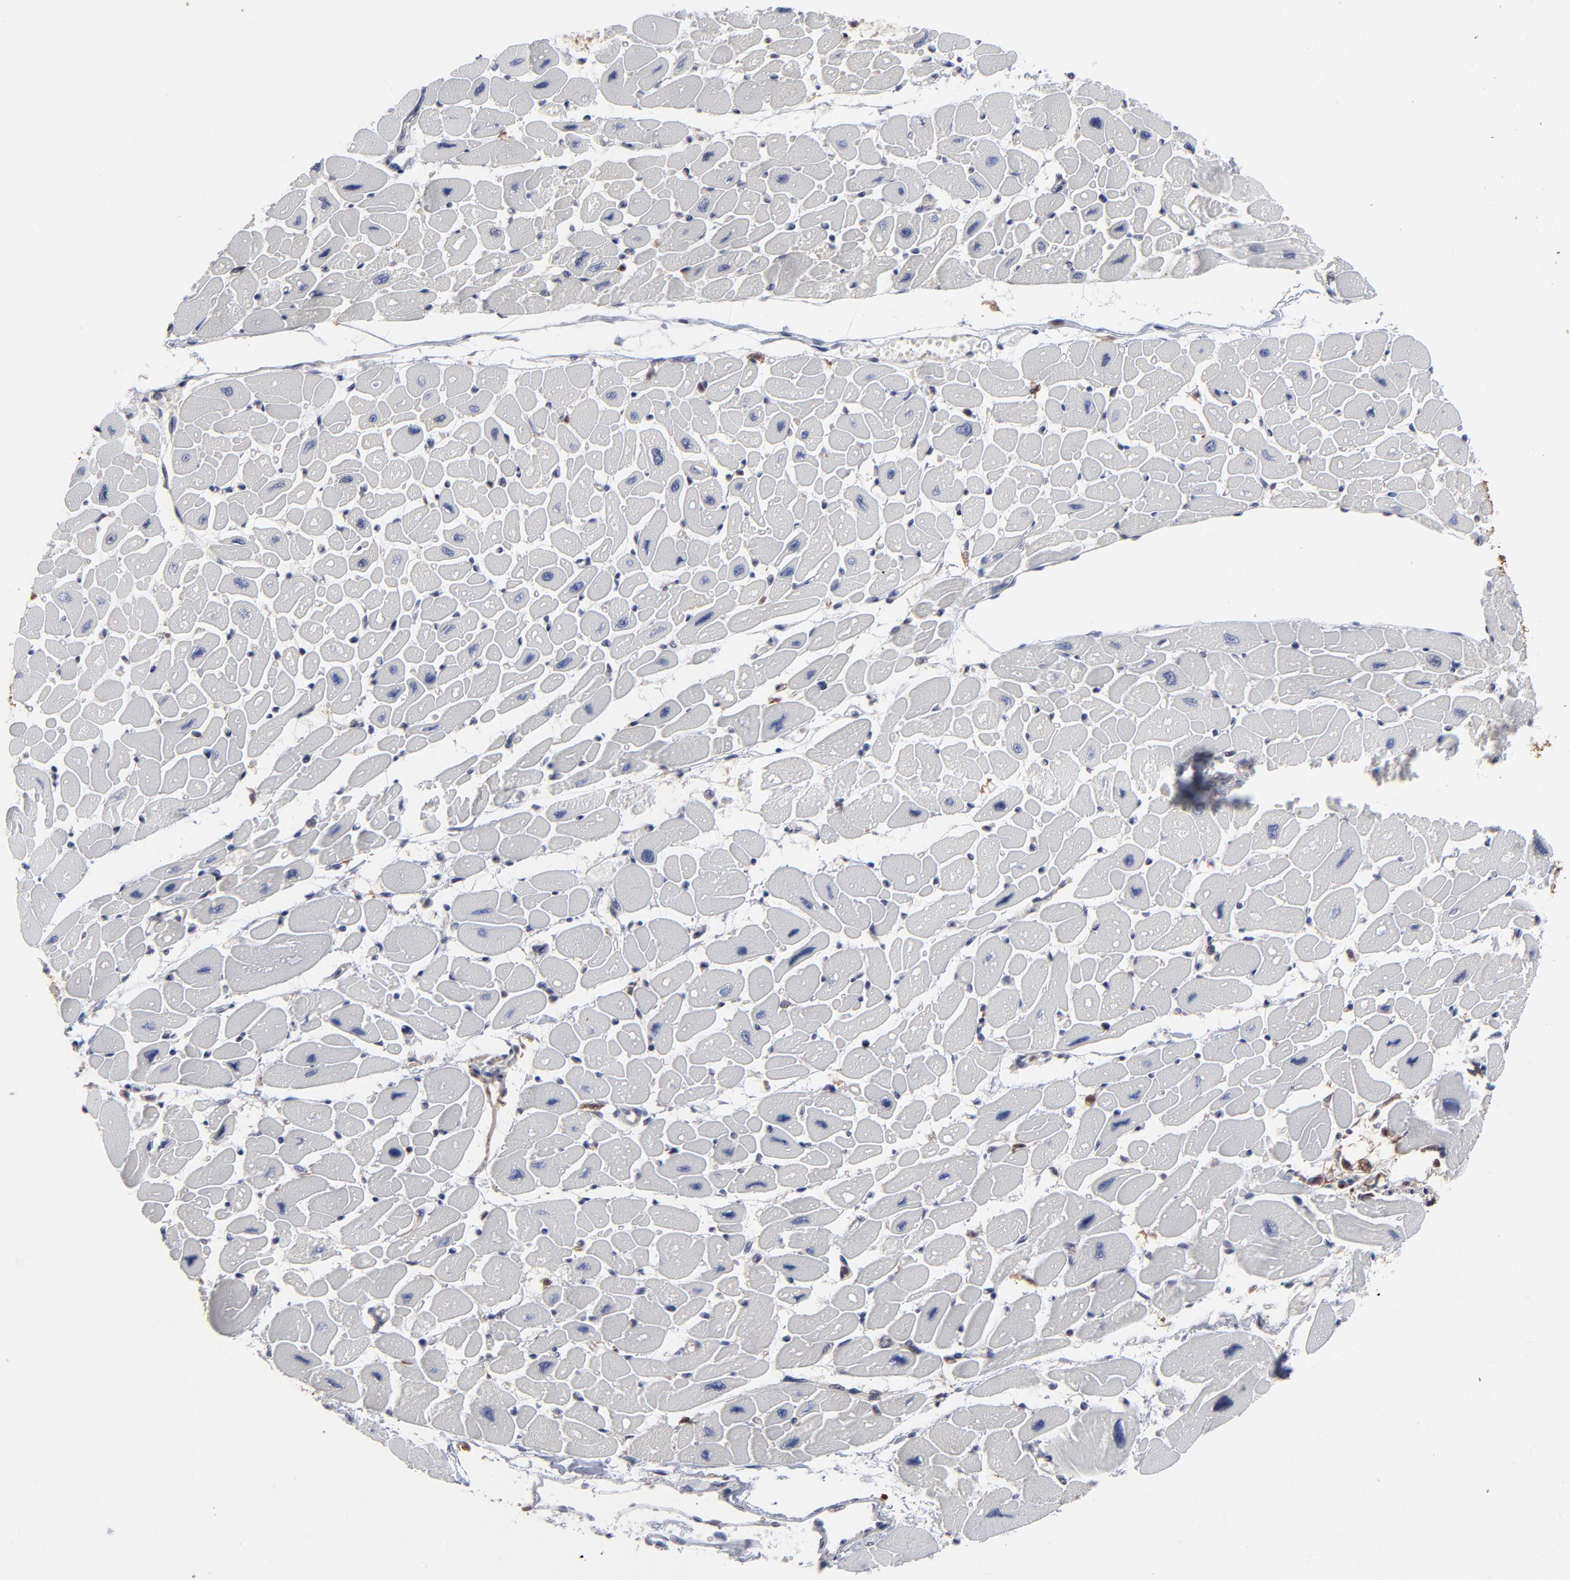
{"staining": {"intensity": "negative", "quantity": "none", "location": "none"}, "tissue": "heart muscle", "cell_type": "Cardiomyocytes", "image_type": "normal", "snomed": [{"axis": "morphology", "description": "Normal tissue, NOS"}, {"axis": "topography", "description": "Heart"}], "caption": "High power microscopy photomicrograph of an immunohistochemistry image of unremarkable heart muscle, revealing no significant expression in cardiomyocytes. (Stains: DAB immunohistochemistry (IHC) with hematoxylin counter stain, Microscopy: brightfield microscopy at high magnification).", "gene": "MAP2K1", "patient": {"sex": "female", "age": 54}}